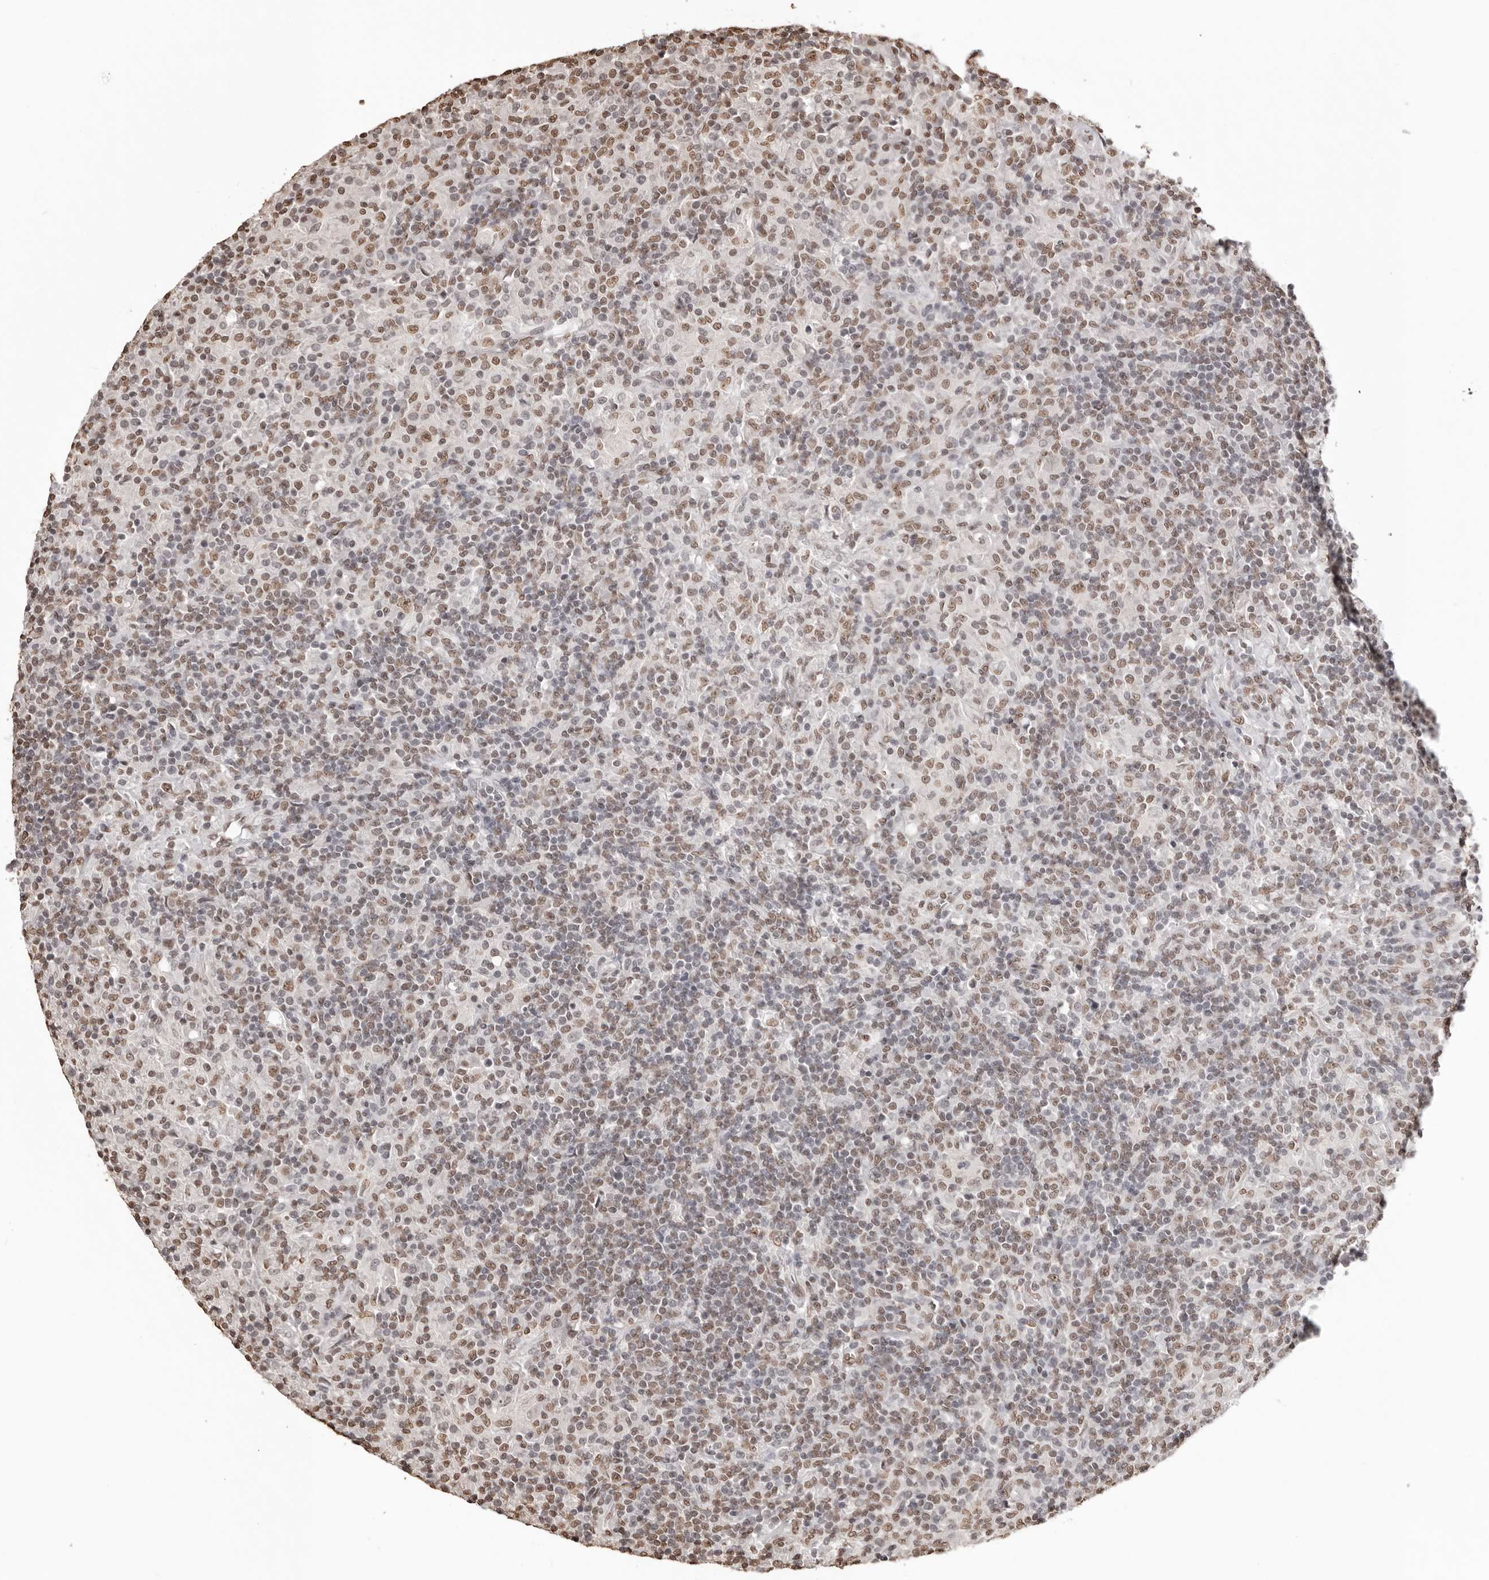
{"staining": {"intensity": "moderate", "quantity": ">75%", "location": "nuclear"}, "tissue": "lymphoma", "cell_type": "Tumor cells", "image_type": "cancer", "snomed": [{"axis": "morphology", "description": "Hodgkin's disease, NOS"}, {"axis": "topography", "description": "Lymph node"}], "caption": "A high-resolution micrograph shows immunohistochemistry staining of Hodgkin's disease, which reveals moderate nuclear expression in about >75% of tumor cells.", "gene": "OLIG3", "patient": {"sex": "male", "age": 70}}